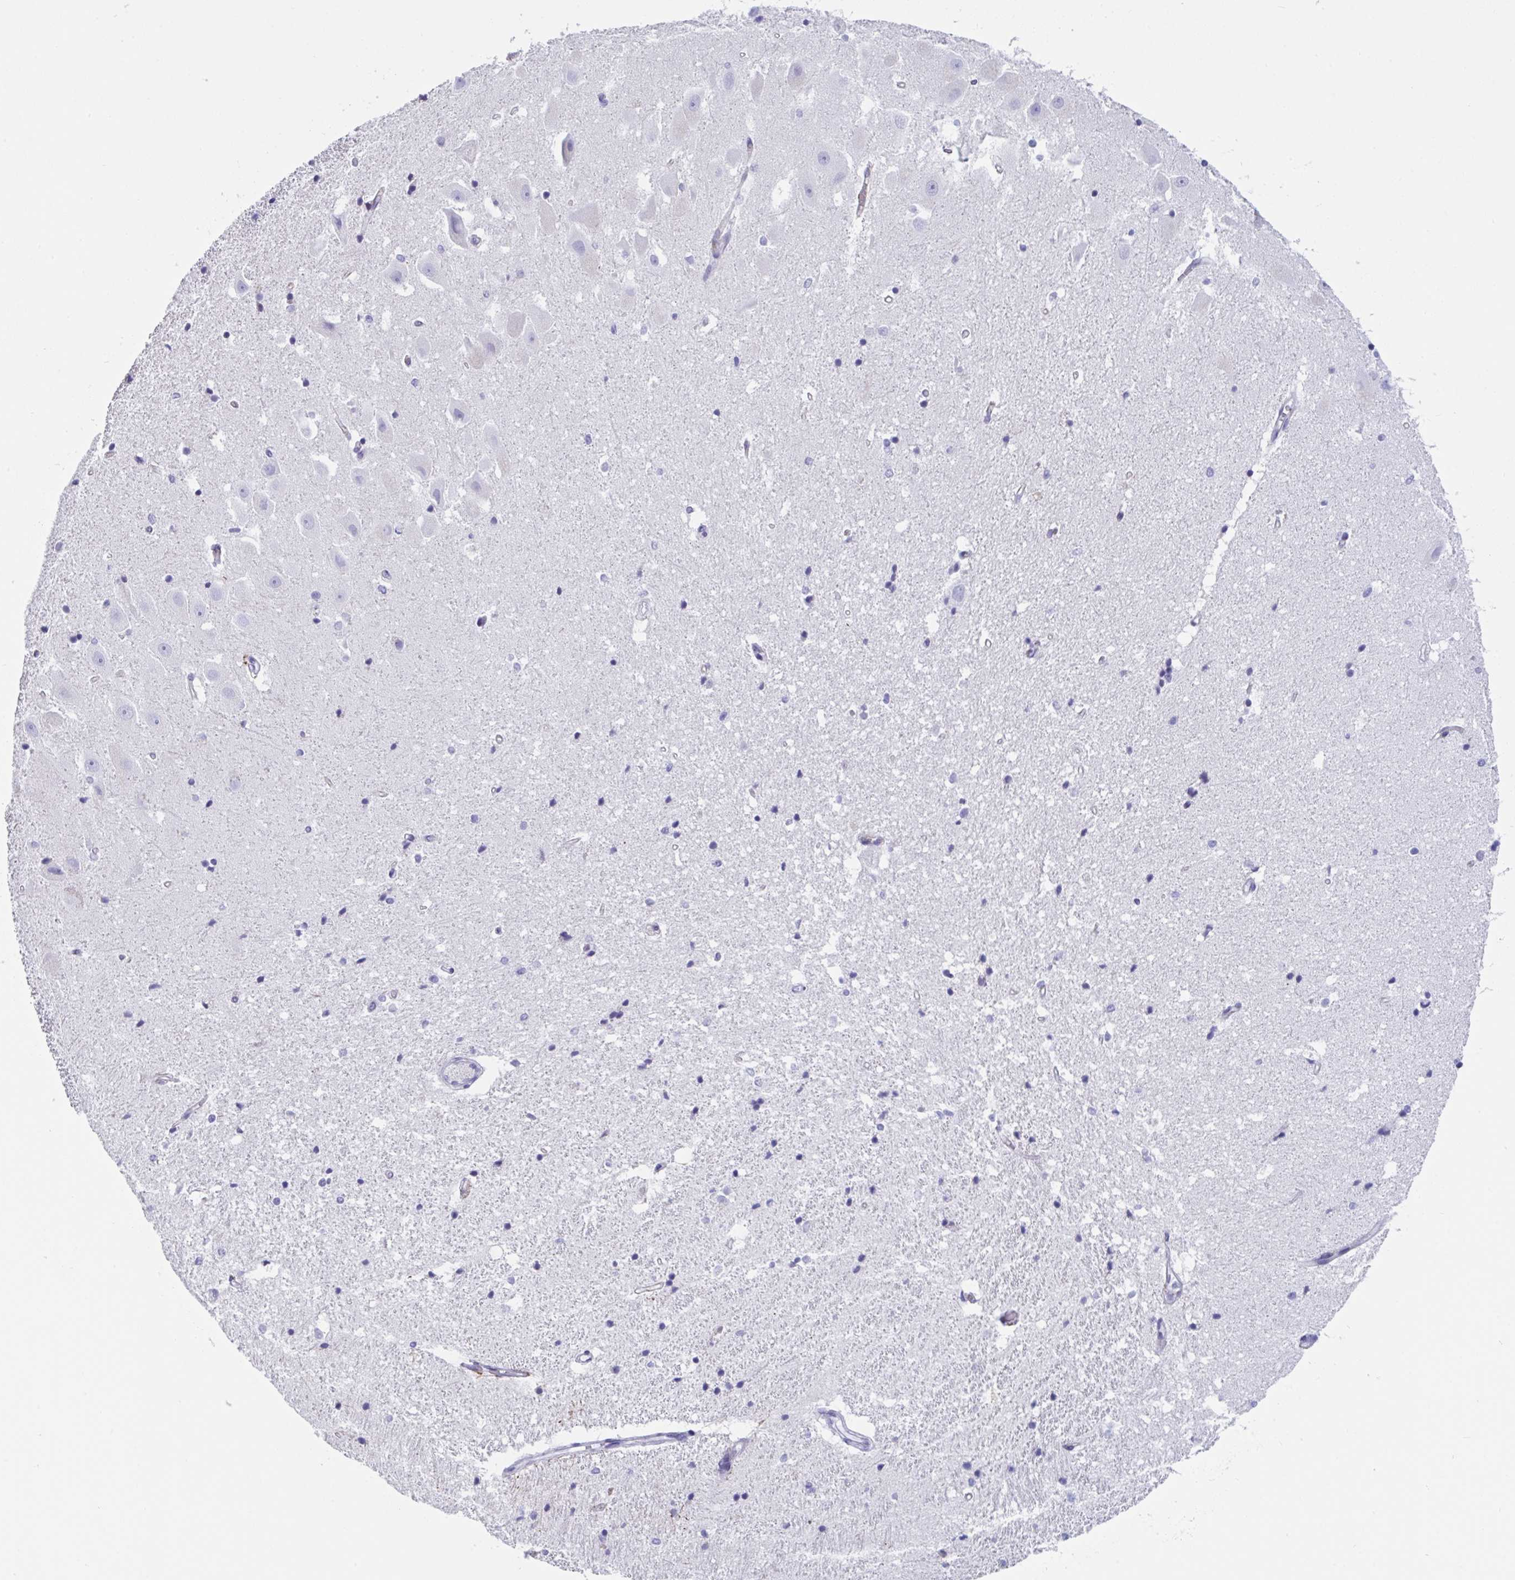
{"staining": {"intensity": "negative", "quantity": "none", "location": "none"}, "tissue": "hippocampus", "cell_type": "Glial cells", "image_type": "normal", "snomed": [{"axis": "morphology", "description": "Normal tissue, NOS"}, {"axis": "topography", "description": "Hippocampus"}], "caption": "IHC of benign human hippocampus displays no staining in glial cells. Brightfield microscopy of immunohistochemistry stained with DAB (3,3'-diaminobenzidine) (brown) and hematoxylin (blue), captured at high magnification.", "gene": "ZPBP", "patient": {"sex": "male", "age": 63}}